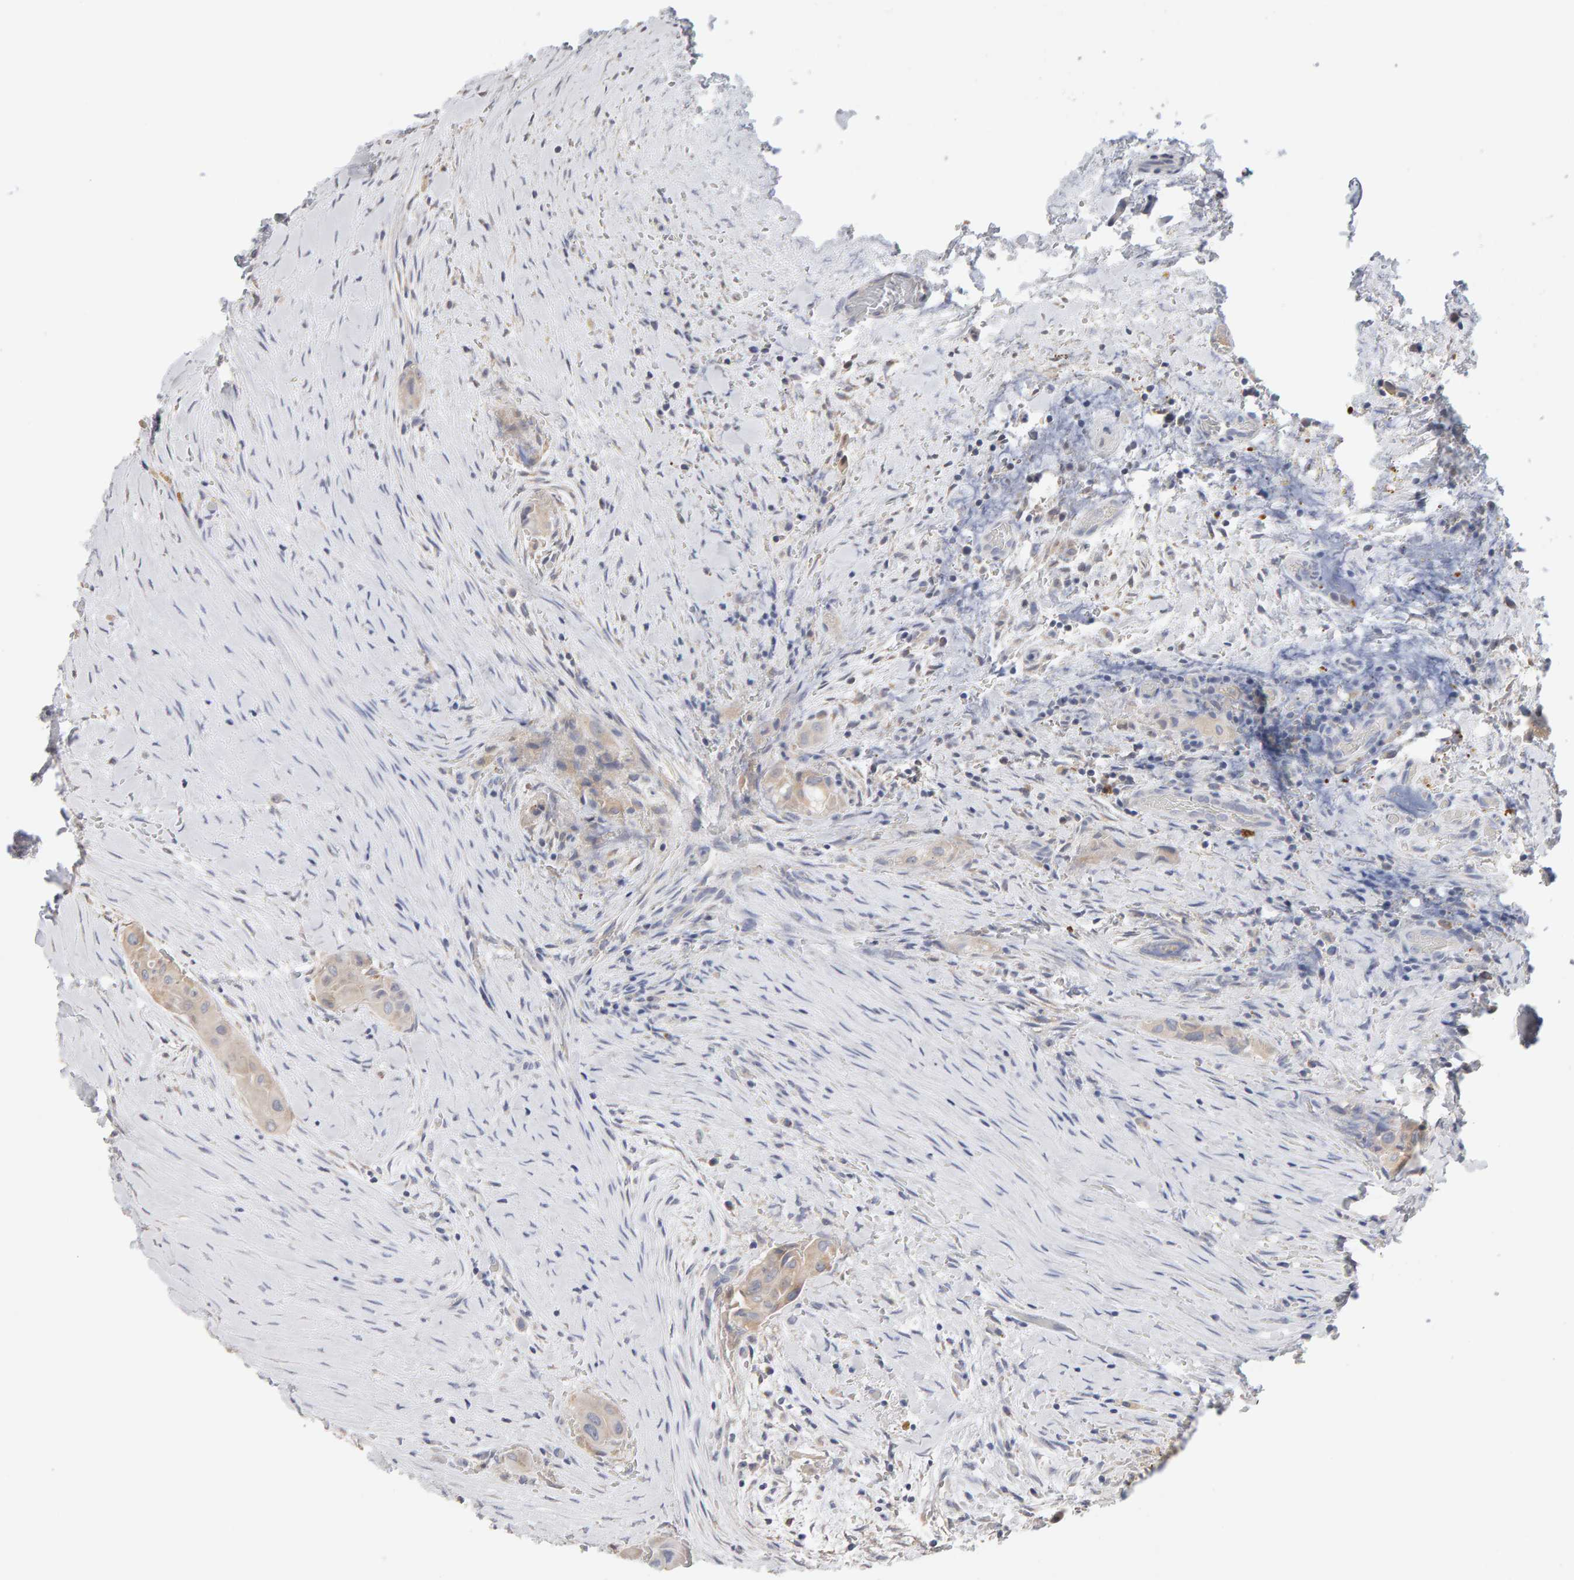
{"staining": {"intensity": "weak", "quantity": ">75%", "location": "cytoplasmic/membranous"}, "tissue": "thyroid cancer", "cell_type": "Tumor cells", "image_type": "cancer", "snomed": [{"axis": "morphology", "description": "Papillary adenocarcinoma, NOS"}, {"axis": "topography", "description": "Thyroid gland"}], "caption": "Immunohistochemistry (IHC) of thyroid cancer demonstrates low levels of weak cytoplasmic/membranous positivity in about >75% of tumor cells.", "gene": "SGPL1", "patient": {"sex": "female", "age": 59}}